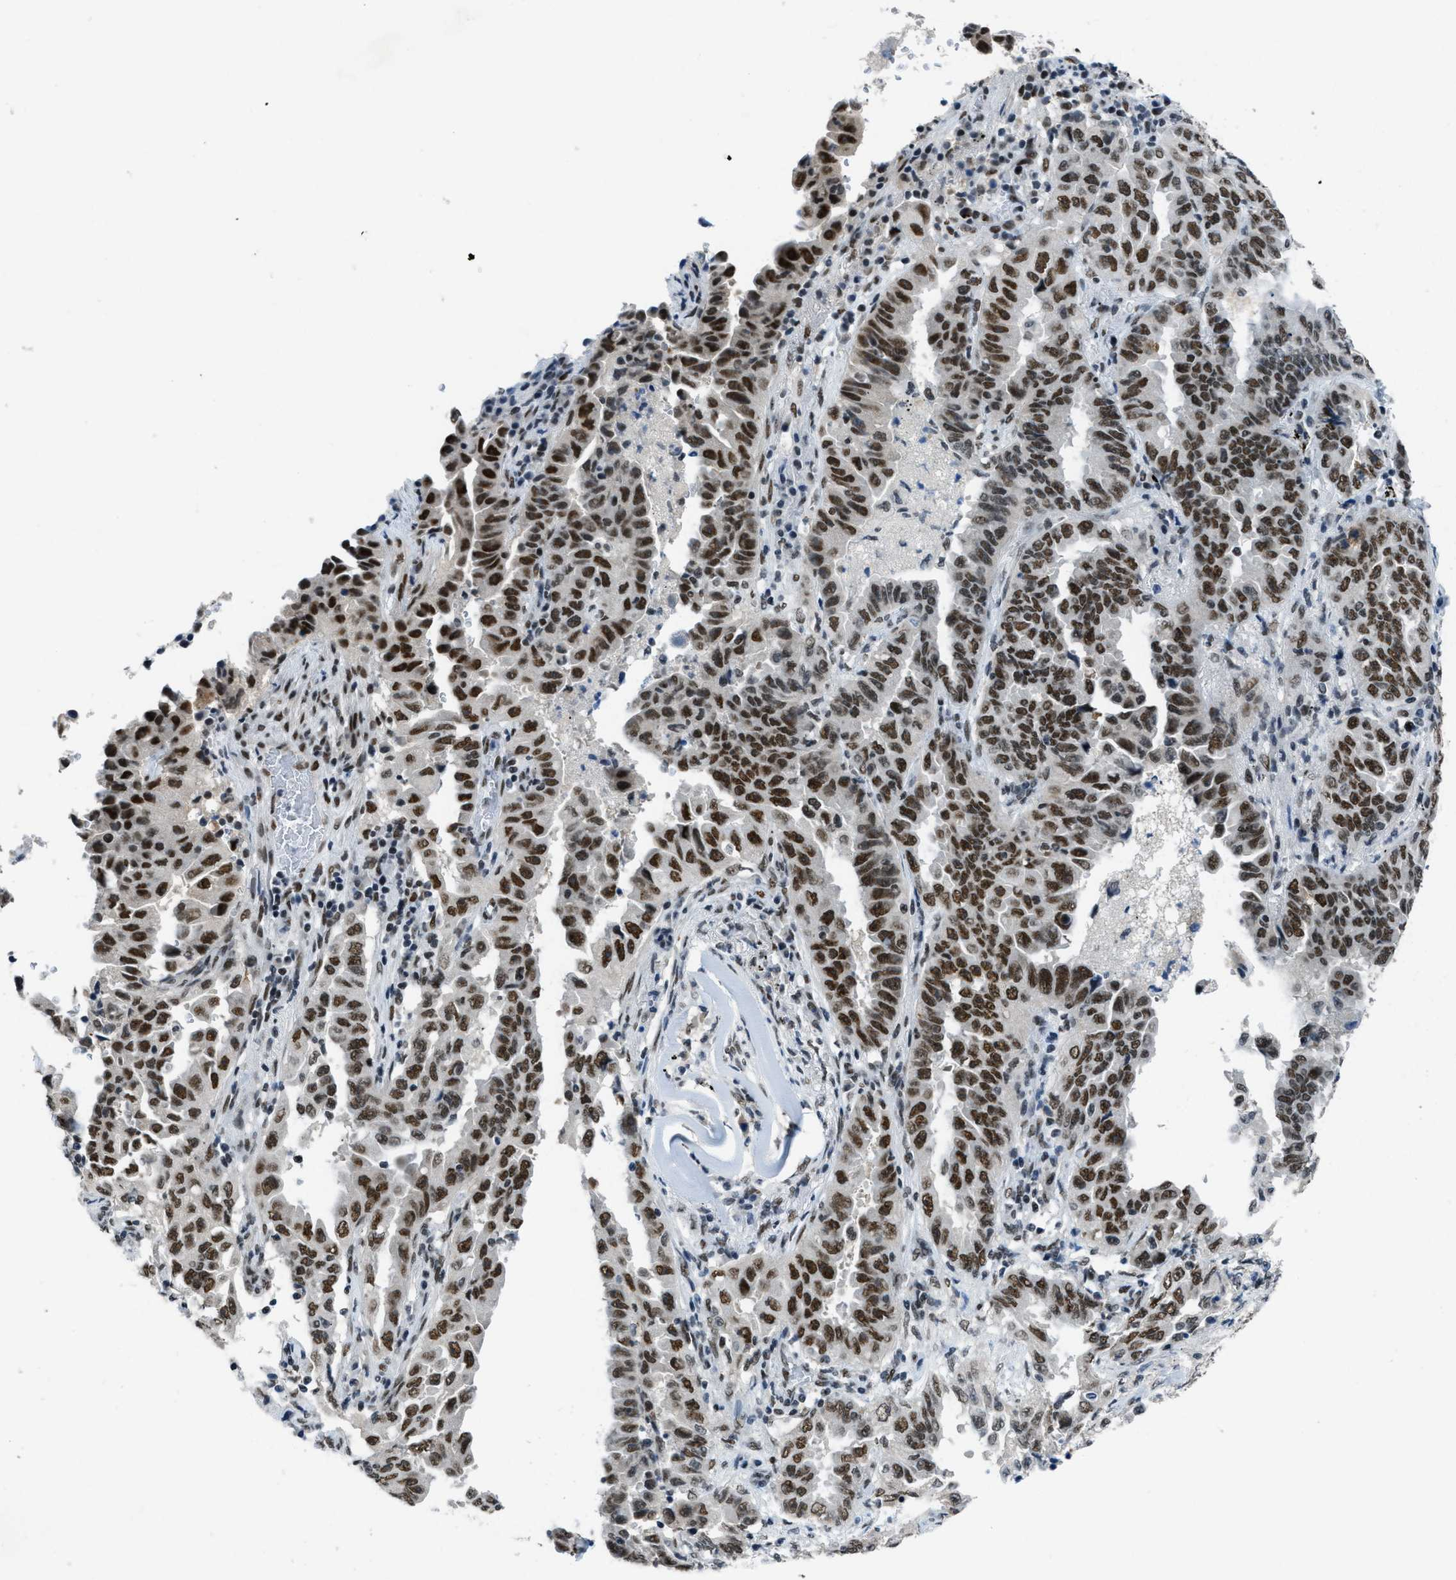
{"staining": {"intensity": "strong", "quantity": ">75%", "location": "nuclear"}, "tissue": "lung cancer", "cell_type": "Tumor cells", "image_type": "cancer", "snomed": [{"axis": "morphology", "description": "Adenocarcinoma, NOS"}, {"axis": "topography", "description": "Lung"}], "caption": "Immunohistochemistry (IHC) (DAB) staining of lung cancer reveals strong nuclear protein positivity in approximately >75% of tumor cells.", "gene": "GATAD2B", "patient": {"sex": "female", "age": 51}}